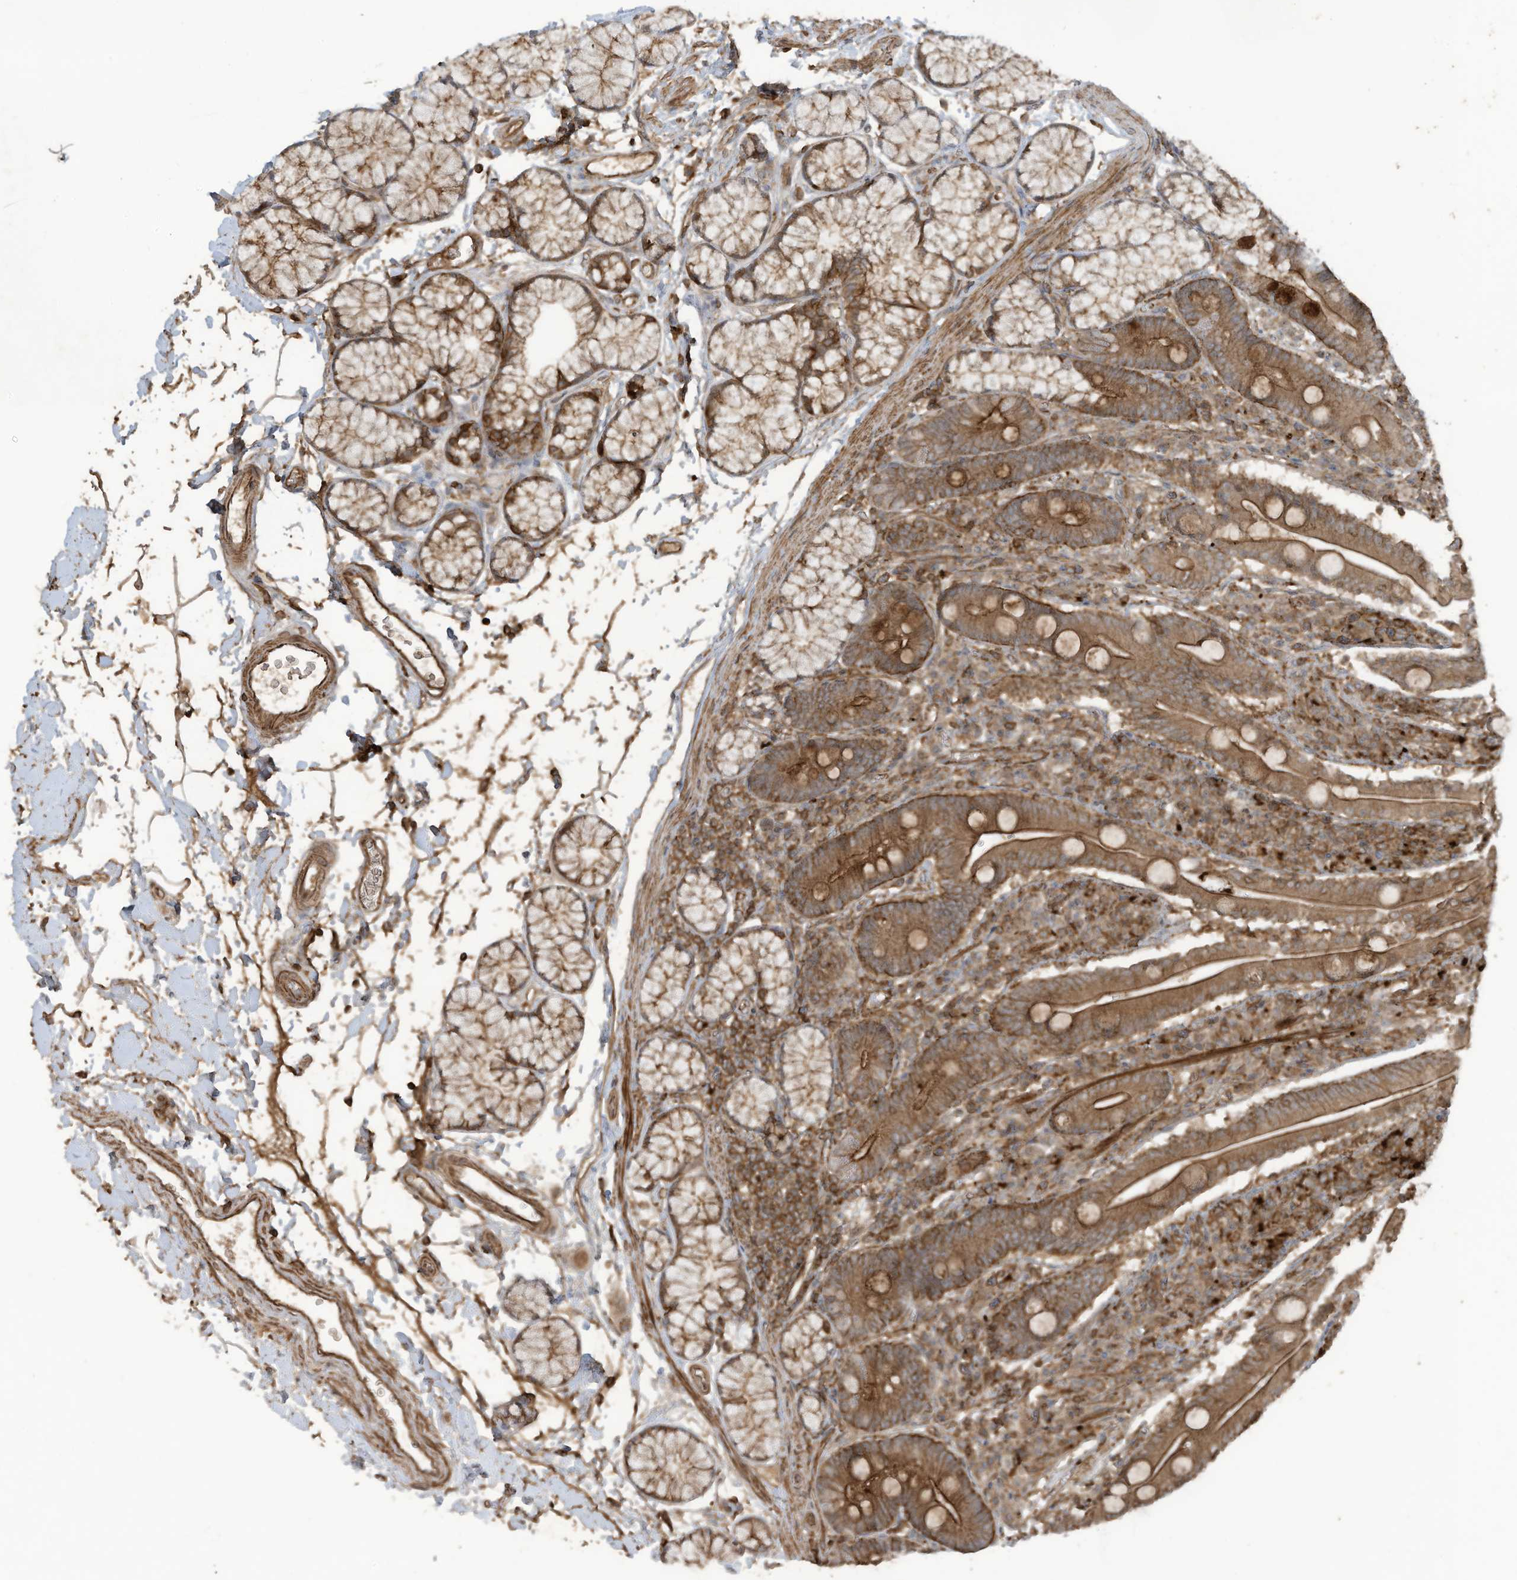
{"staining": {"intensity": "strong", "quantity": ">75%", "location": "cytoplasmic/membranous"}, "tissue": "duodenum", "cell_type": "Glandular cells", "image_type": "normal", "snomed": [{"axis": "morphology", "description": "Normal tissue, NOS"}, {"axis": "topography", "description": "Duodenum"}], "caption": "Benign duodenum demonstrates strong cytoplasmic/membranous expression in about >75% of glandular cells, visualized by immunohistochemistry.", "gene": "DDIT4", "patient": {"sex": "male", "age": 35}}